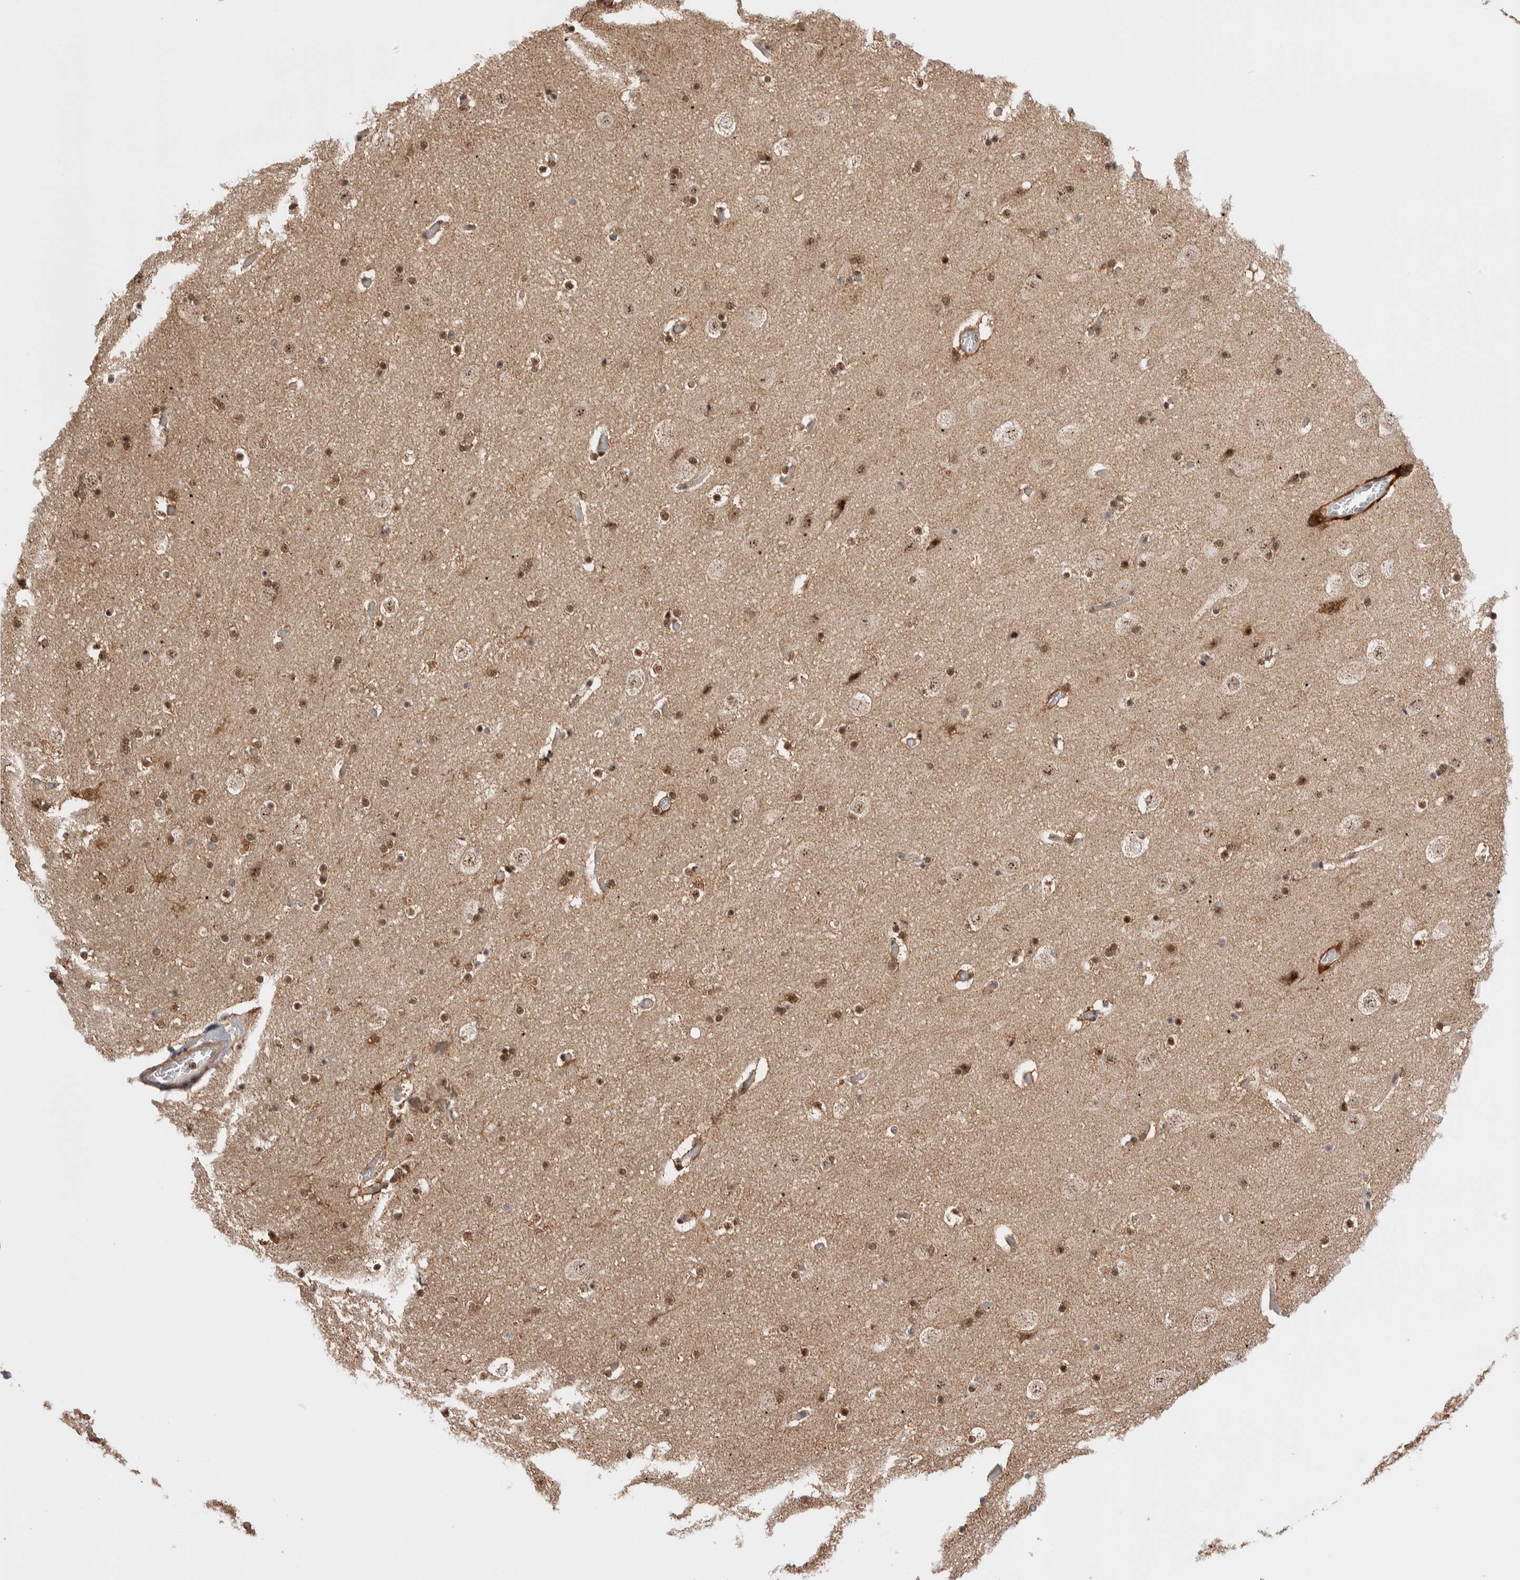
{"staining": {"intensity": "moderate", "quantity": "25%-75%", "location": "cytoplasmic/membranous"}, "tissue": "cerebral cortex", "cell_type": "Endothelial cells", "image_type": "normal", "snomed": [{"axis": "morphology", "description": "Normal tissue, NOS"}, {"axis": "topography", "description": "Cerebral cortex"}], "caption": "Moderate cytoplasmic/membranous protein staining is present in approximately 25%-75% of endothelial cells in cerebral cortex.", "gene": "ZNF695", "patient": {"sex": "male", "age": 57}}